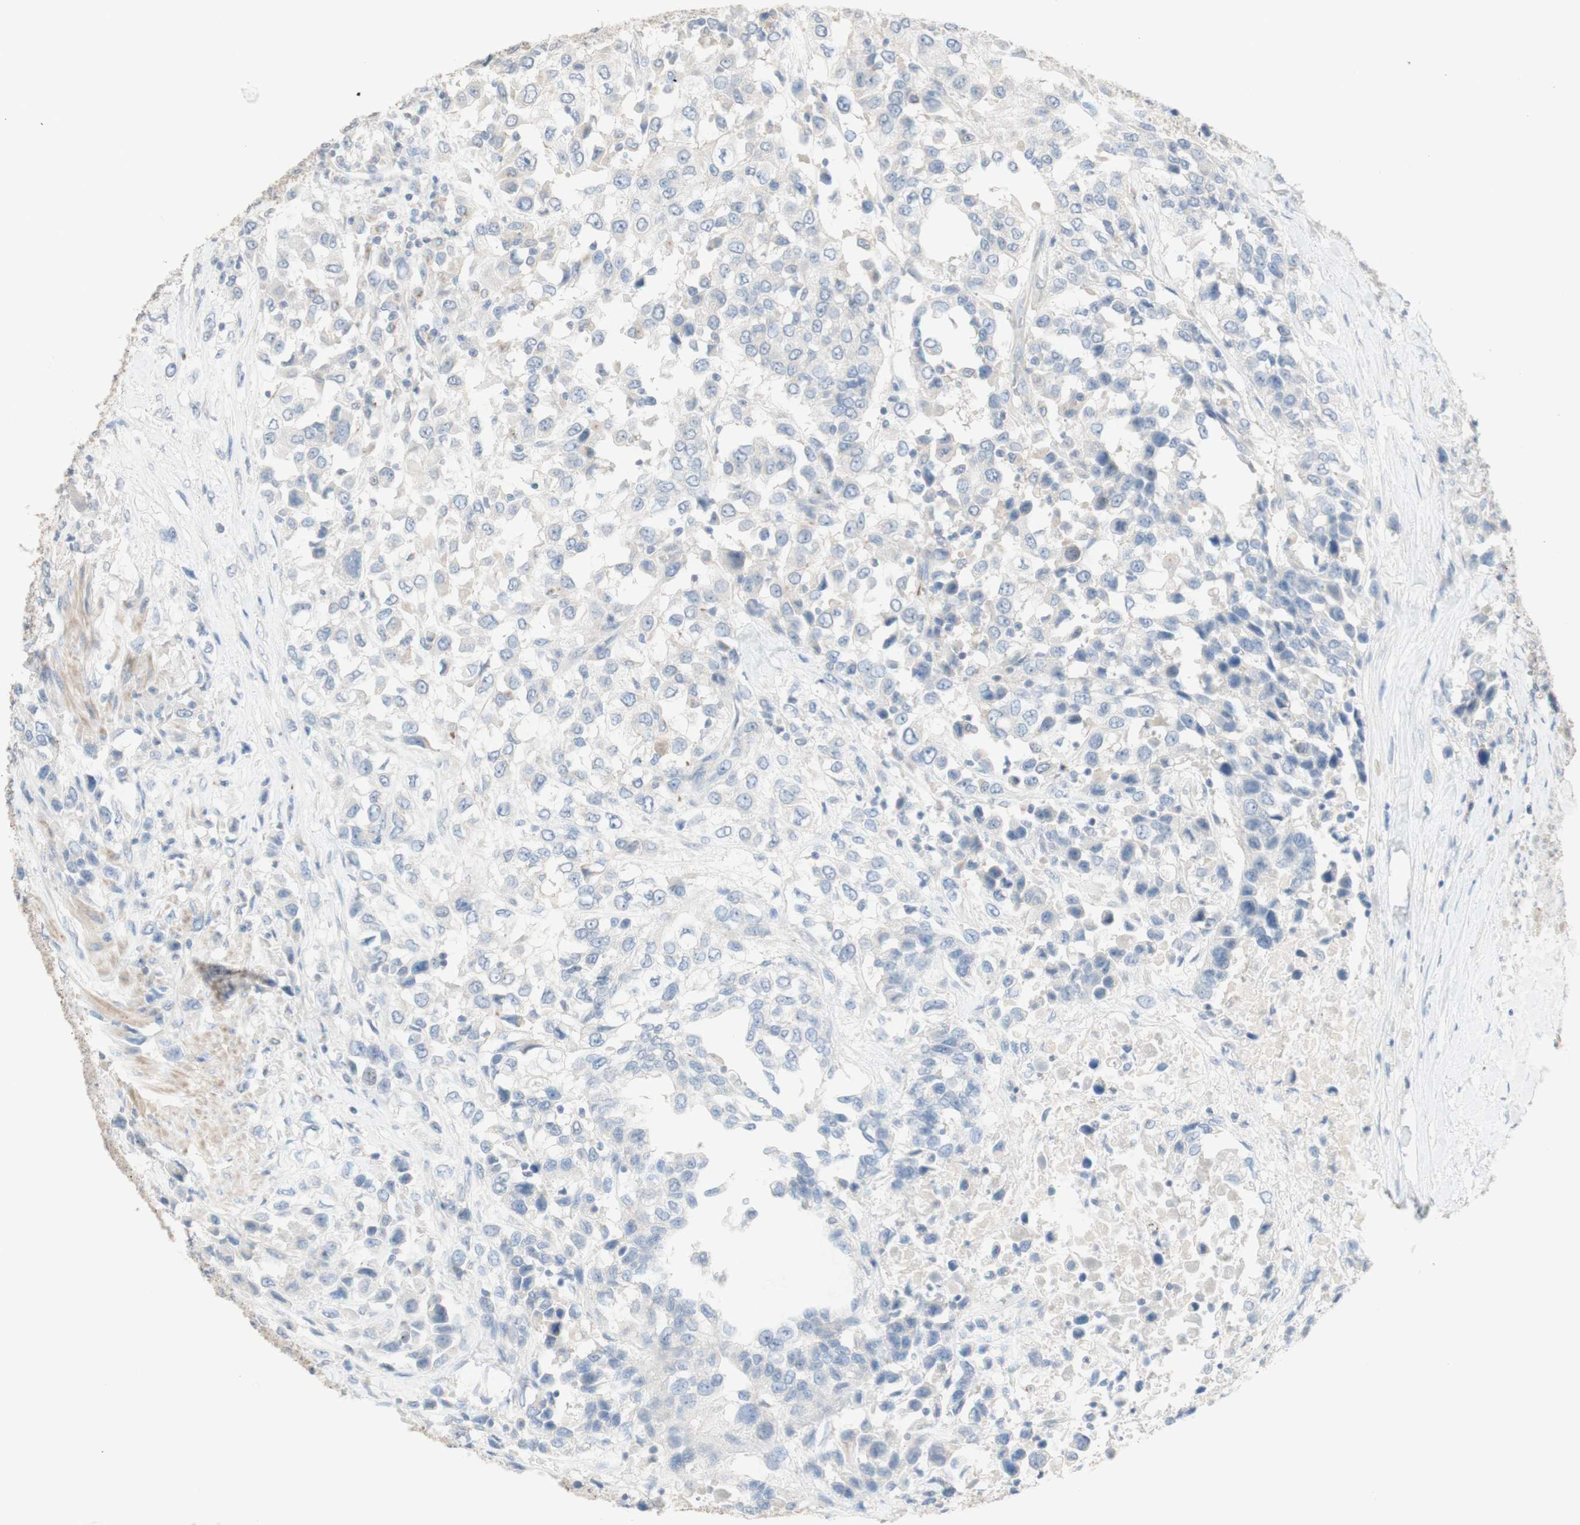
{"staining": {"intensity": "negative", "quantity": "none", "location": "none"}, "tissue": "urothelial cancer", "cell_type": "Tumor cells", "image_type": "cancer", "snomed": [{"axis": "morphology", "description": "Urothelial carcinoma, High grade"}, {"axis": "topography", "description": "Urinary bladder"}], "caption": "IHC of urothelial cancer demonstrates no positivity in tumor cells.", "gene": "MANEA", "patient": {"sex": "female", "age": 80}}